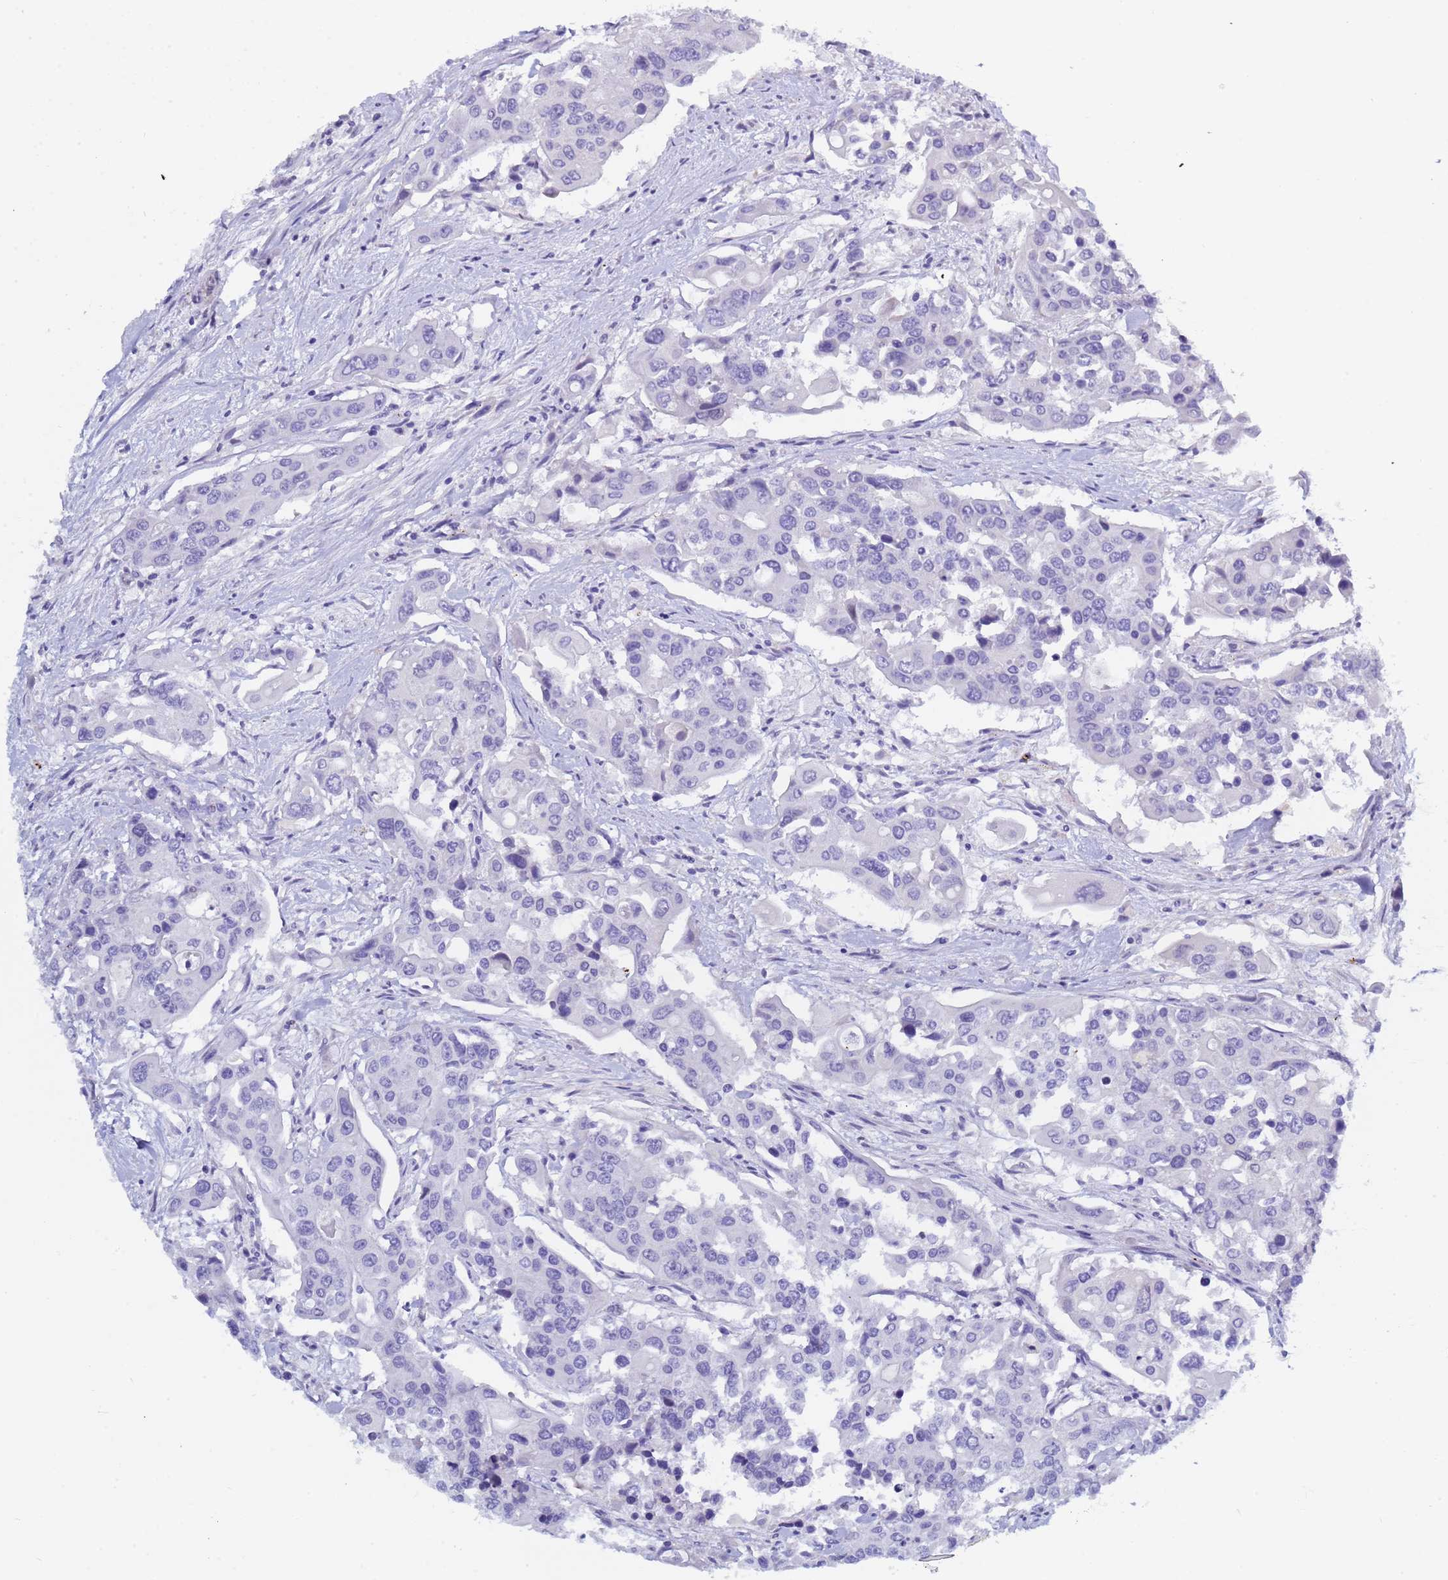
{"staining": {"intensity": "negative", "quantity": "none", "location": "none"}, "tissue": "colorectal cancer", "cell_type": "Tumor cells", "image_type": "cancer", "snomed": [{"axis": "morphology", "description": "Adenocarcinoma, NOS"}, {"axis": "topography", "description": "Colon"}], "caption": "IHC histopathology image of human colorectal cancer (adenocarcinoma) stained for a protein (brown), which reveals no staining in tumor cells.", "gene": "CTRC", "patient": {"sex": "male", "age": 77}}